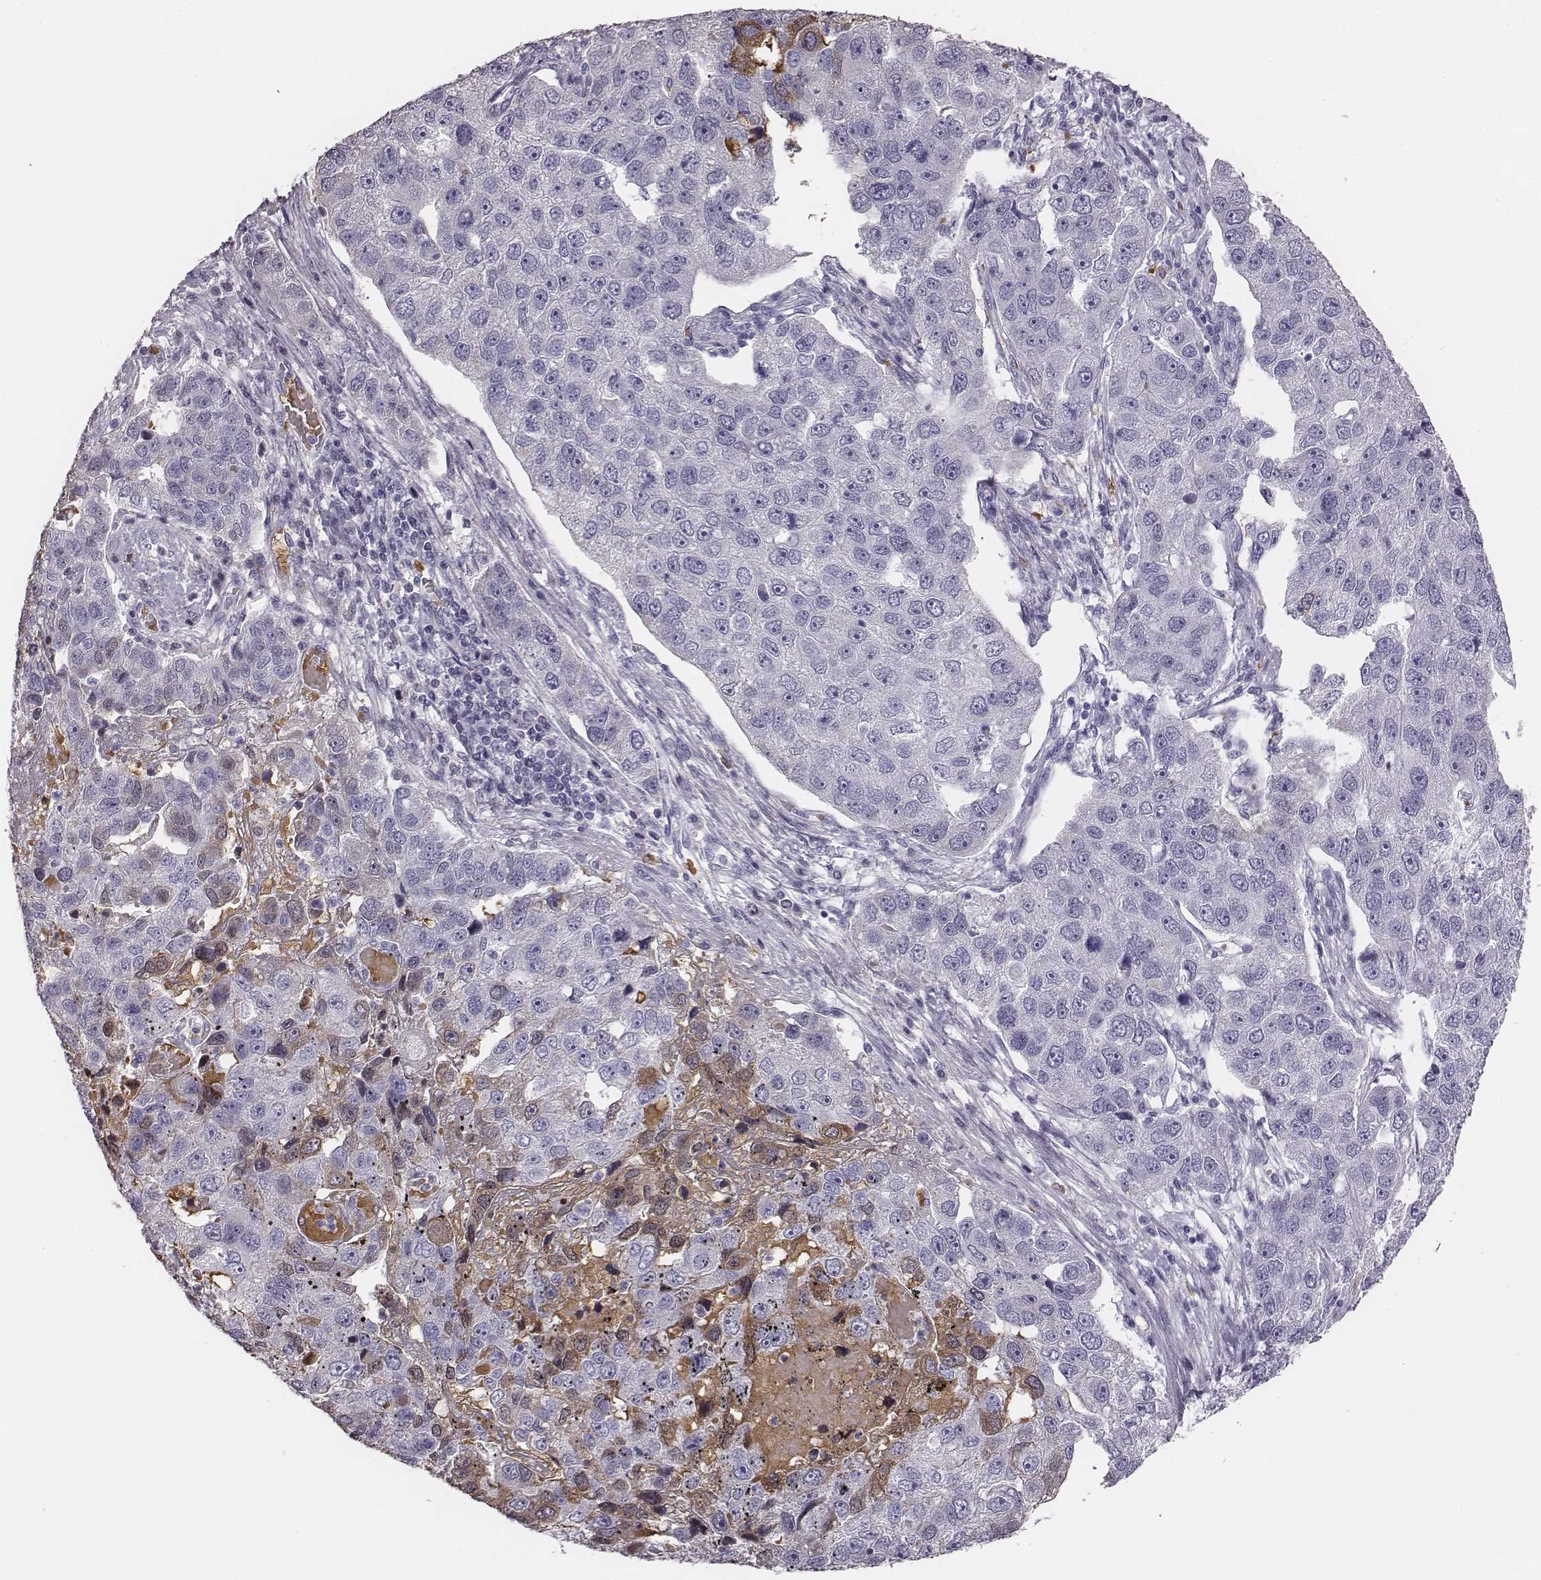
{"staining": {"intensity": "negative", "quantity": "none", "location": "none"}, "tissue": "pancreatic cancer", "cell_type": "Tumor cells", "image_type": "cancer", "snomed": [{"axis": "morphology", "description": "Adenocarcinoma, NOS"}, {"axis": "topography", "description": "Pancreas"}], "caption": "This is an IHC image of pancreatic cancer (adenocarcinoma). There is no staining in tumor cells.", "gene": "HBZ", "patient": {"sex": "female", "age": 61}}